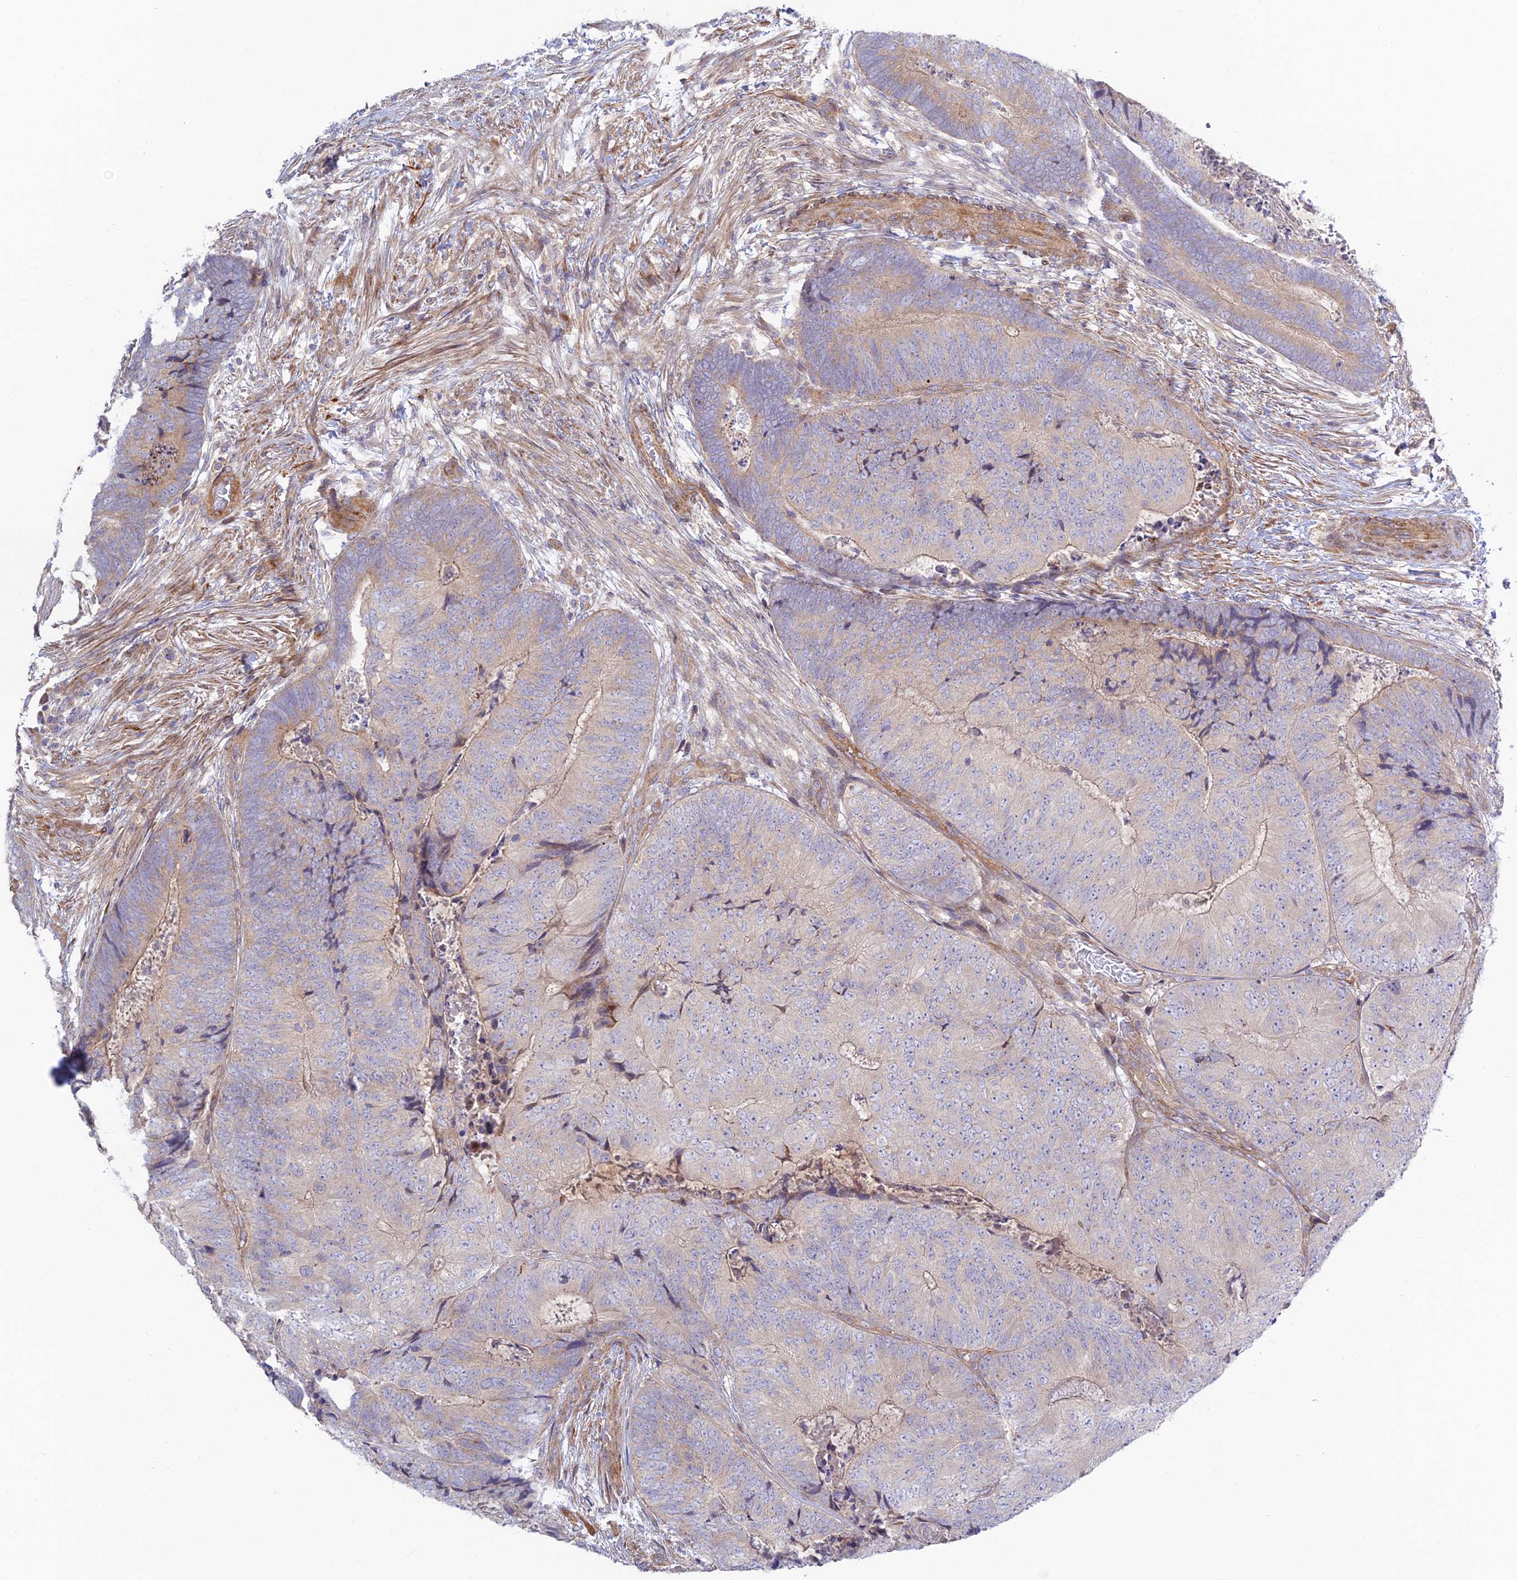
{"staining": {"intensity": "weak", "quantity": "25%-75%", "location": "cytoplasmic/membranous"}, "tissue": "colorectal cancer", "cell_type": "Tumor cells", "image_type": "cancer", "snomed": [{"axis": "morphology", "description": "Adenocarcinoma, NOS"}, {"axis": "topography", "description": "Colon"}], "caption": "Colorectal cancer stained with a brown dye shows weak cytoplasmic/membranous positive expression in approximately 25%-75% of tumor cells.", "gene": "KCNAB1", "patient": {"sex": "female", "age": 67}}